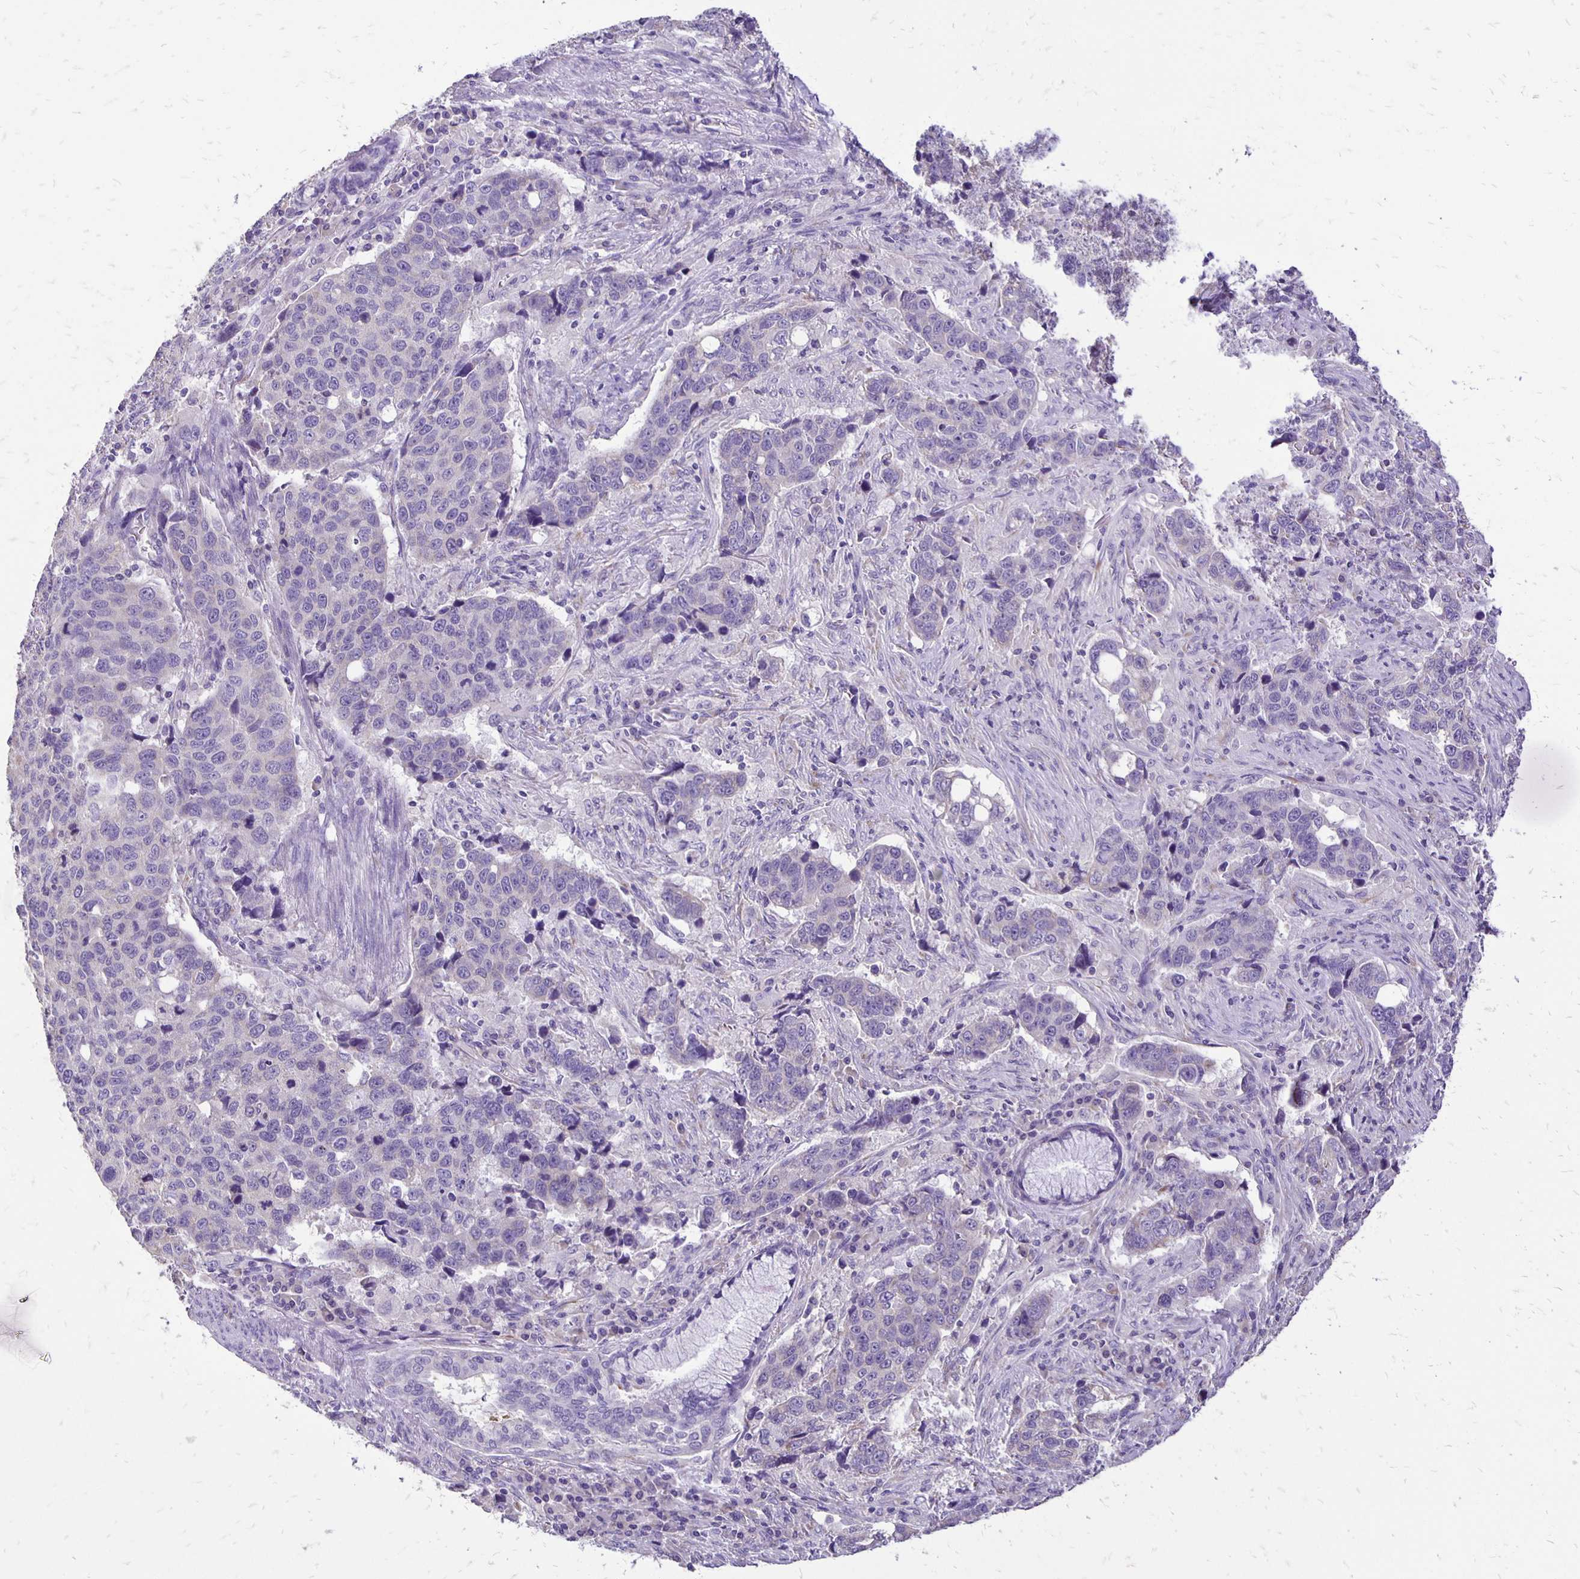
{"staining": {"intensity": "negative", "quantity": "none", "location": "none"}, "tissue": "lung cancer", "cell_type": "Tumor cells", "image_type": "cancer", "snomed": [{"axis": "morphology", "description": "Squamous cell carcinoma, NOS"}, {"axis": "topography", "description": "Lymph node"}, {"axis": "topography", "description": "Lung"}], "caption": "Lung squamous cell carcinoma was stained to show a protein in brown. There is no significant staining in tumor cells.", "gene": "ANKRD45", "patient": {"sex": "male", "age": 61}}